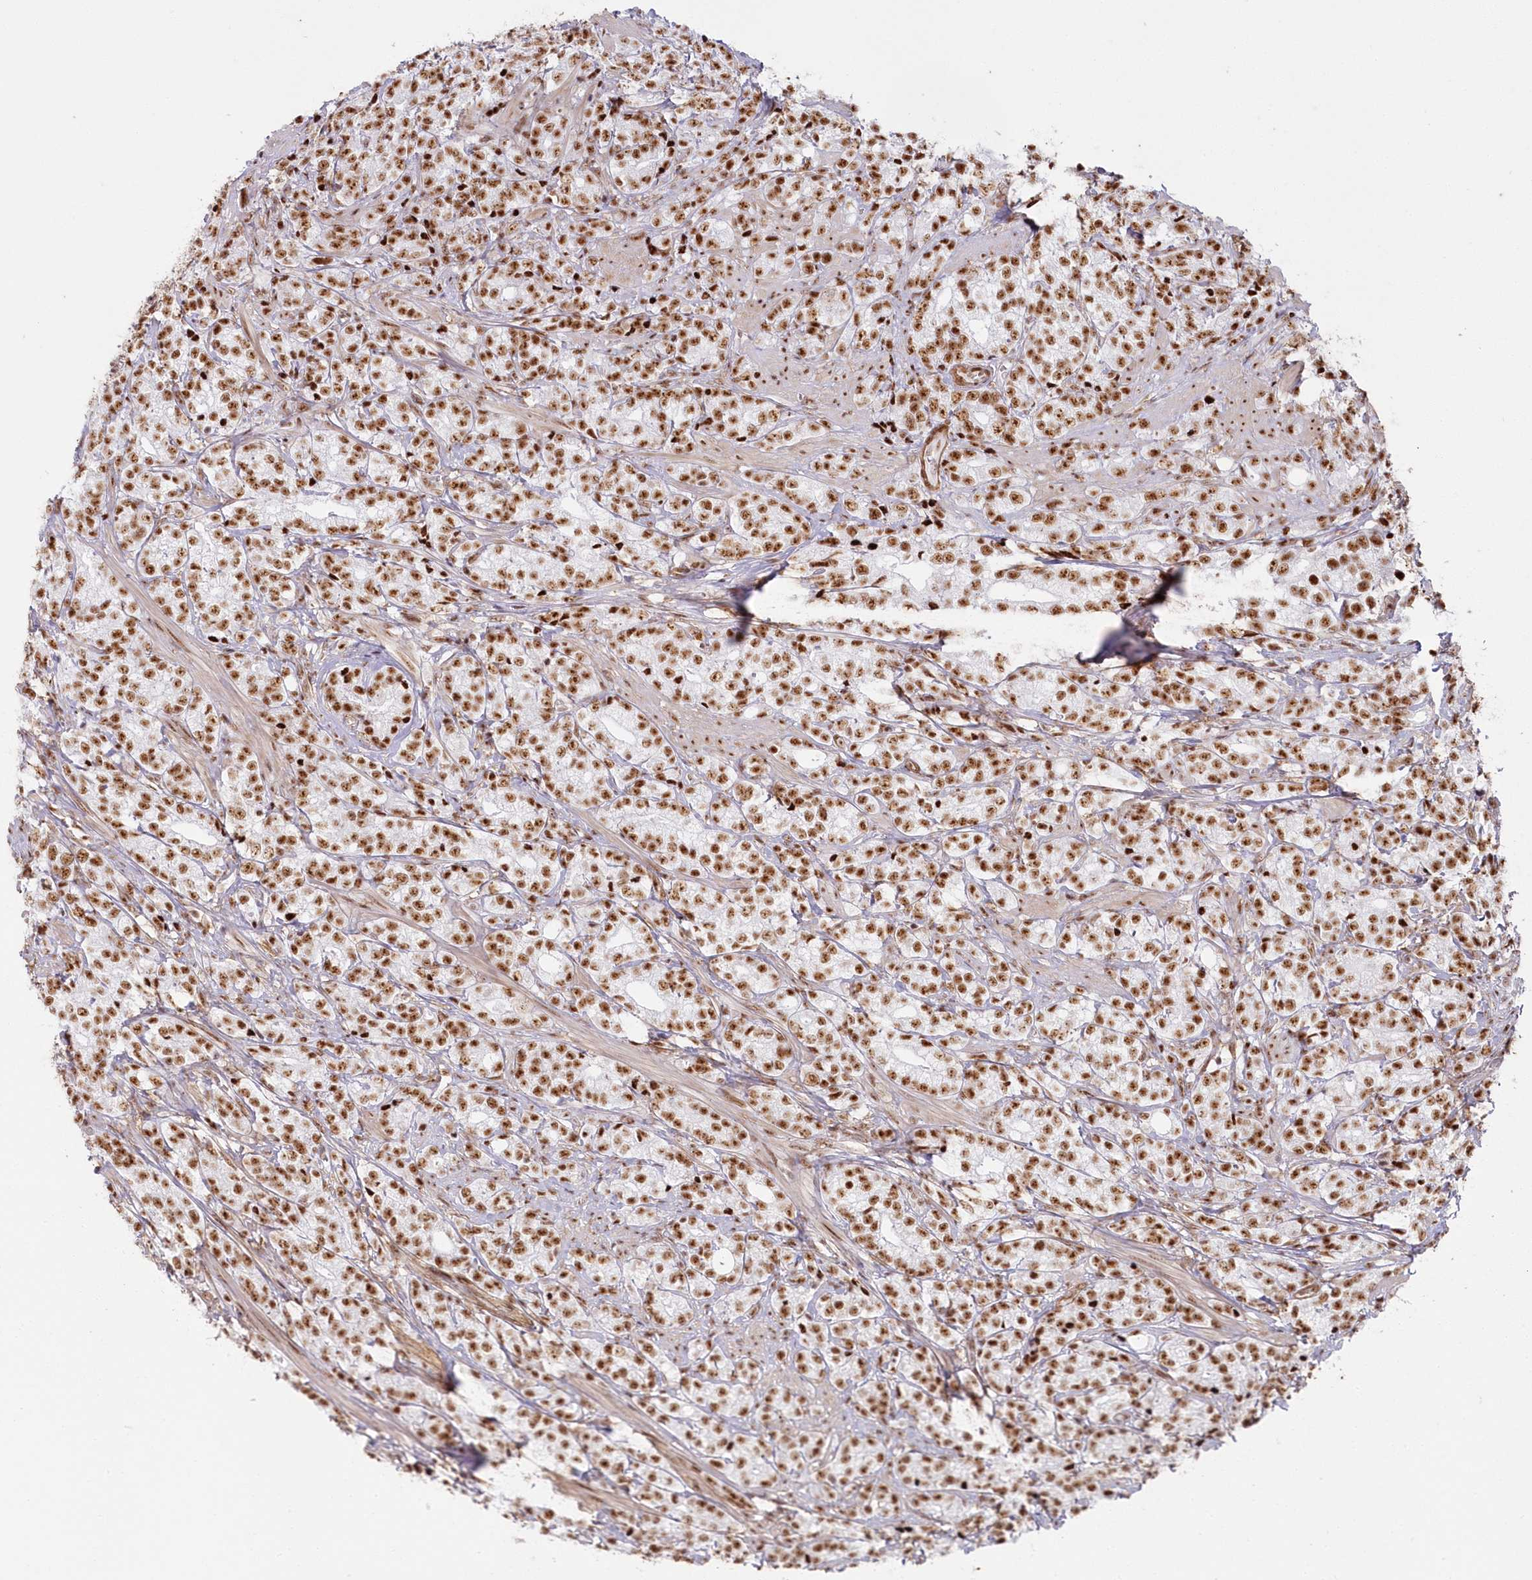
{"staining": {"intensity": "moderate", "quantity": ">75%", "location": "nuclear"}, "tissue": "prostate cancer", "cell_type": "Tumor cells", "image_type": "cancer", "snomed": [{"axis": "morphology", "description": "Adenocarcinoma, High grade"}, {"axis": "topography", "description": "Prostate"}], "caption": "There is medium levels of moderate nuclear staining in tumor cells of prostate high-grade adenocarcinoma, as demonstrated by immunohistochemical staining (brown color).", "gene": "DDX46", "patient": {"sex": "male", "age": 69}}